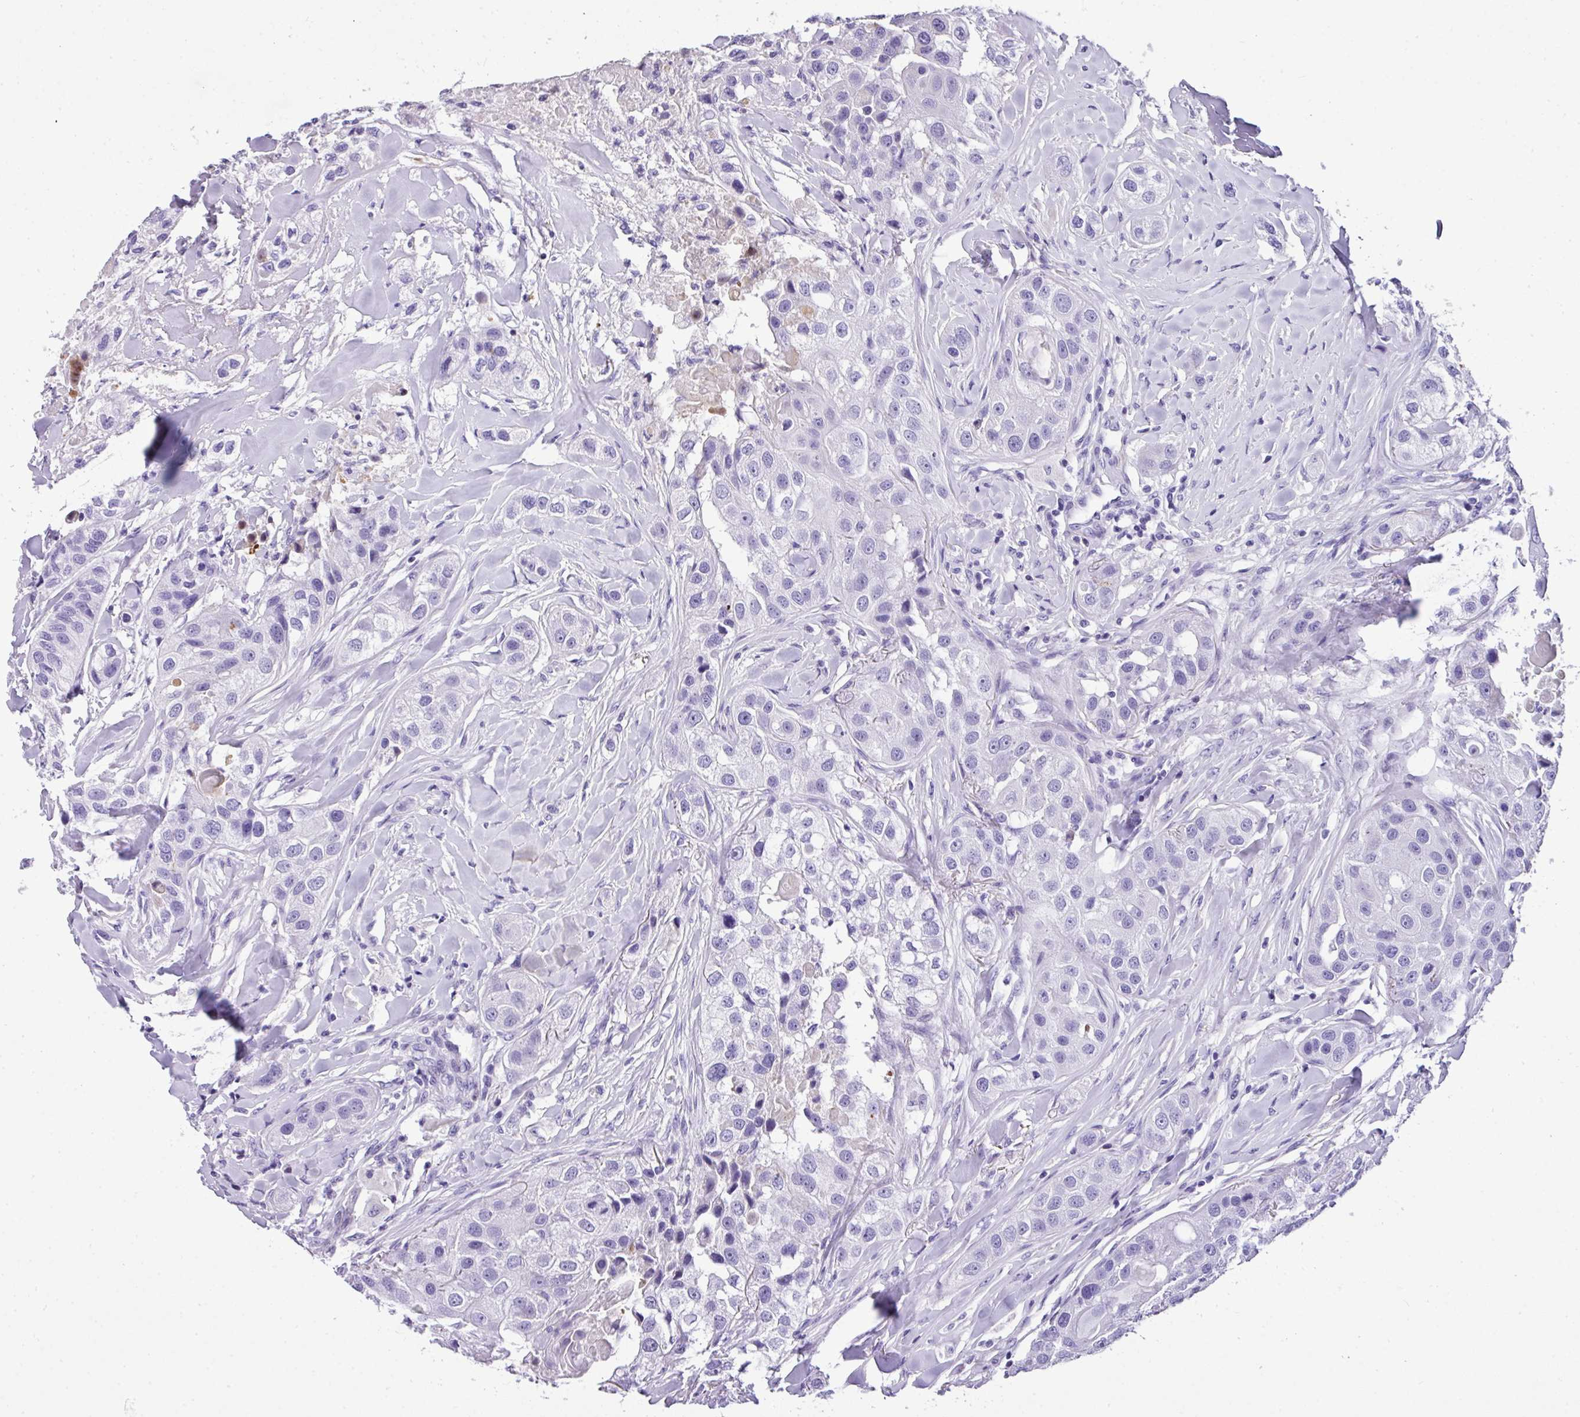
{"staining": {"intensity": "negative", "quantity": "none", "location": "none"}, "tissue": "head and neck cancer", "cell_type": "Tumor cells", "image_type": "cancer", "snomed": [{"axis": "morphology", "description": "Normal tissue, NOS"}, {"axis": "morphology", "description": "Squamous cell carcinoma, NOS"}, {"axis": "topography", "description": "Skeletal muscle"}, {"axis": "topography", "description": "Head-Neck"}], "caption": "High power microscopy photomicrograph of an immunohistochemistry image of head and neck cancer, revealing no significant expression in tumor cells.", "gene": "MUC21", "patient": {"sex": "male", "age": 51}}